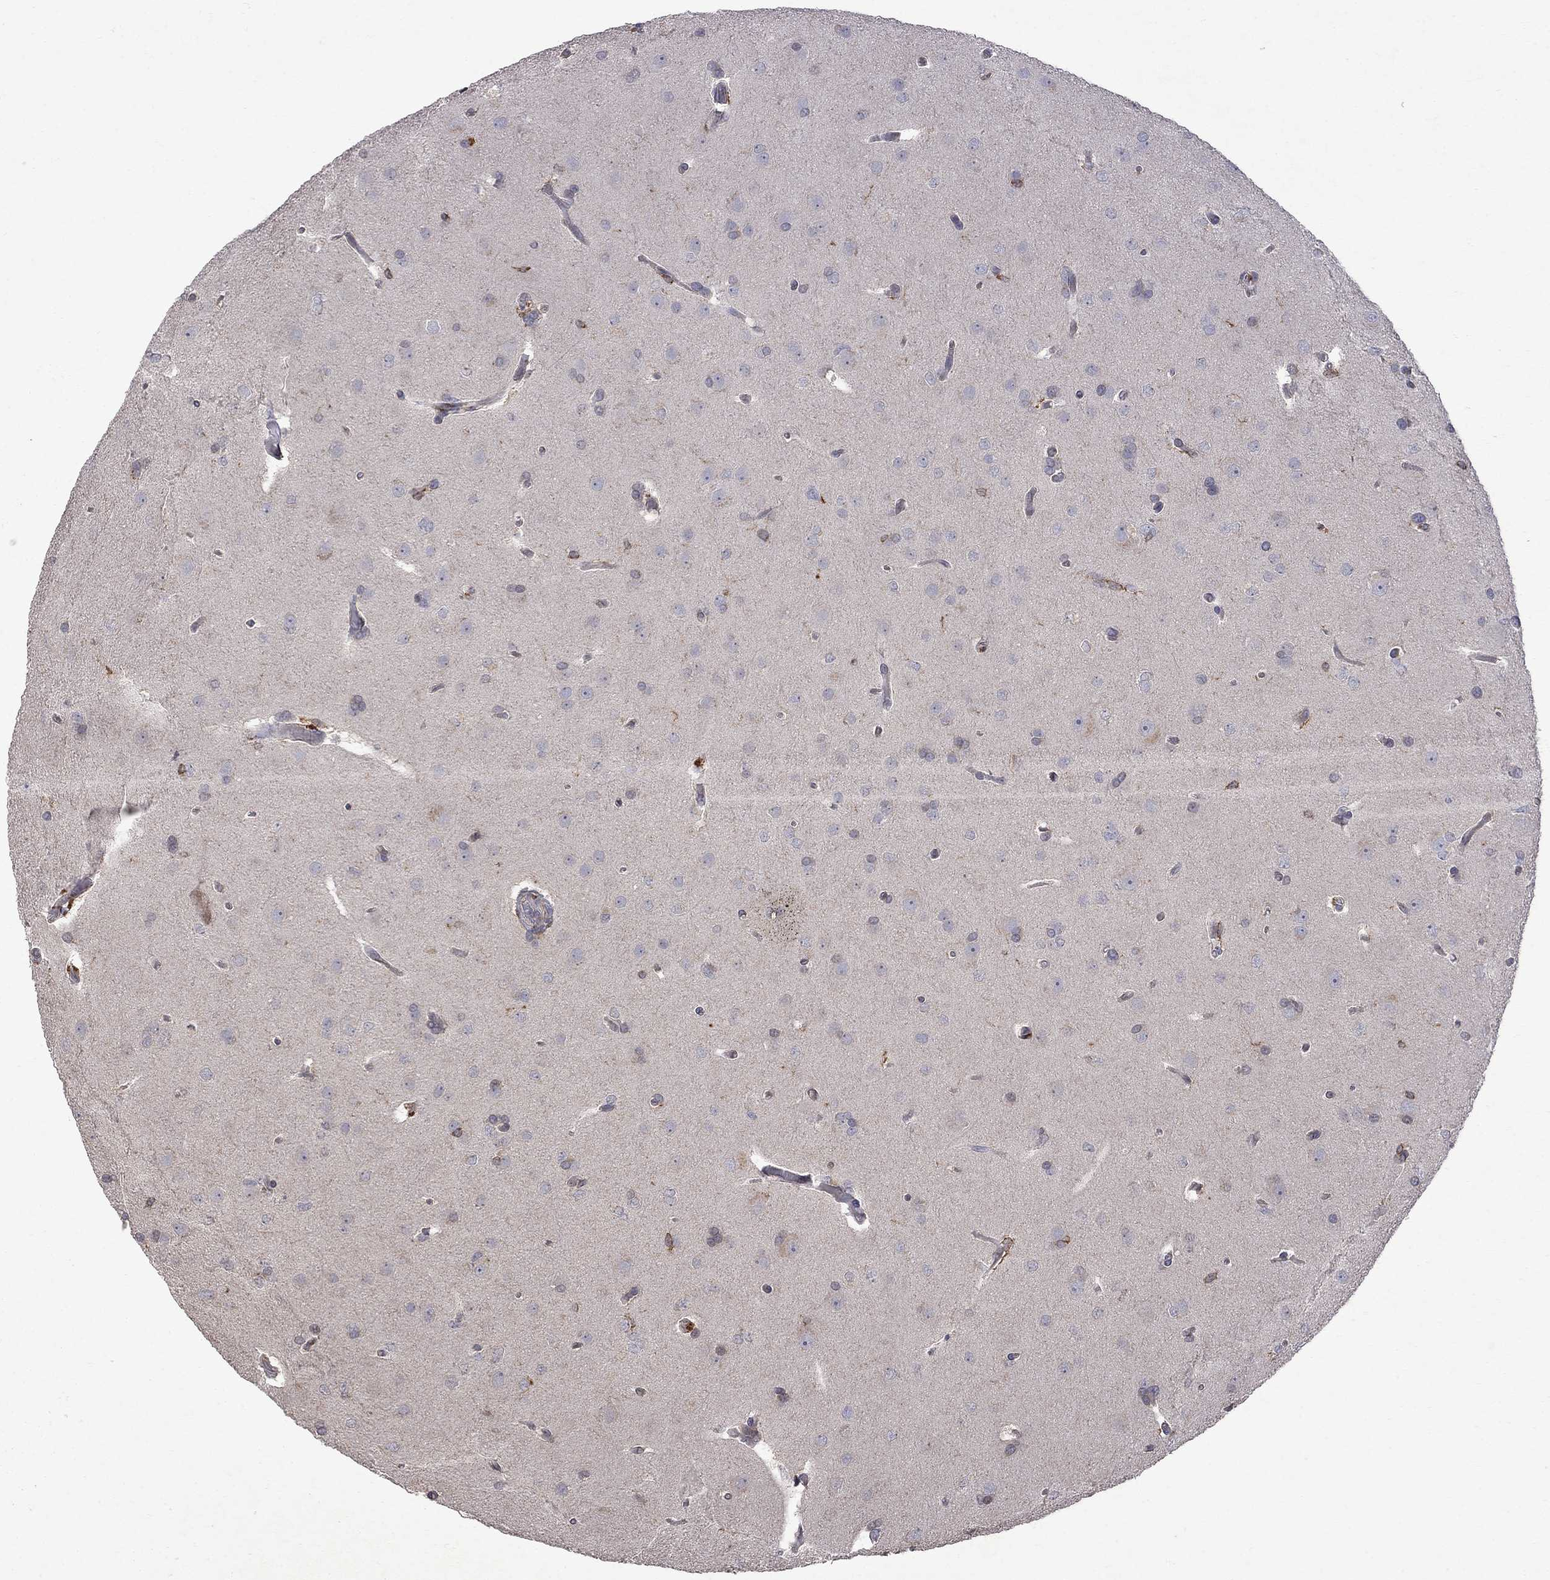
{"staining": {"intensity": "negative", "quantity": "none", "location": "none"}, "tissue": "glioma", "cell_type": "Tumor cells", "image_type": "cancer", "snomed": [{"axis": "morphology", "description": "Glioma, malignant, Low grade"}, {"axis": "topography", "description": "Brain"}], "caption": "Immunohistochemical staining of human malignant glioma (low-grade) displays no significant positivity in tumor cells.", "gene": "ABI3", "patient": {"sex": "female", "age": 32}}